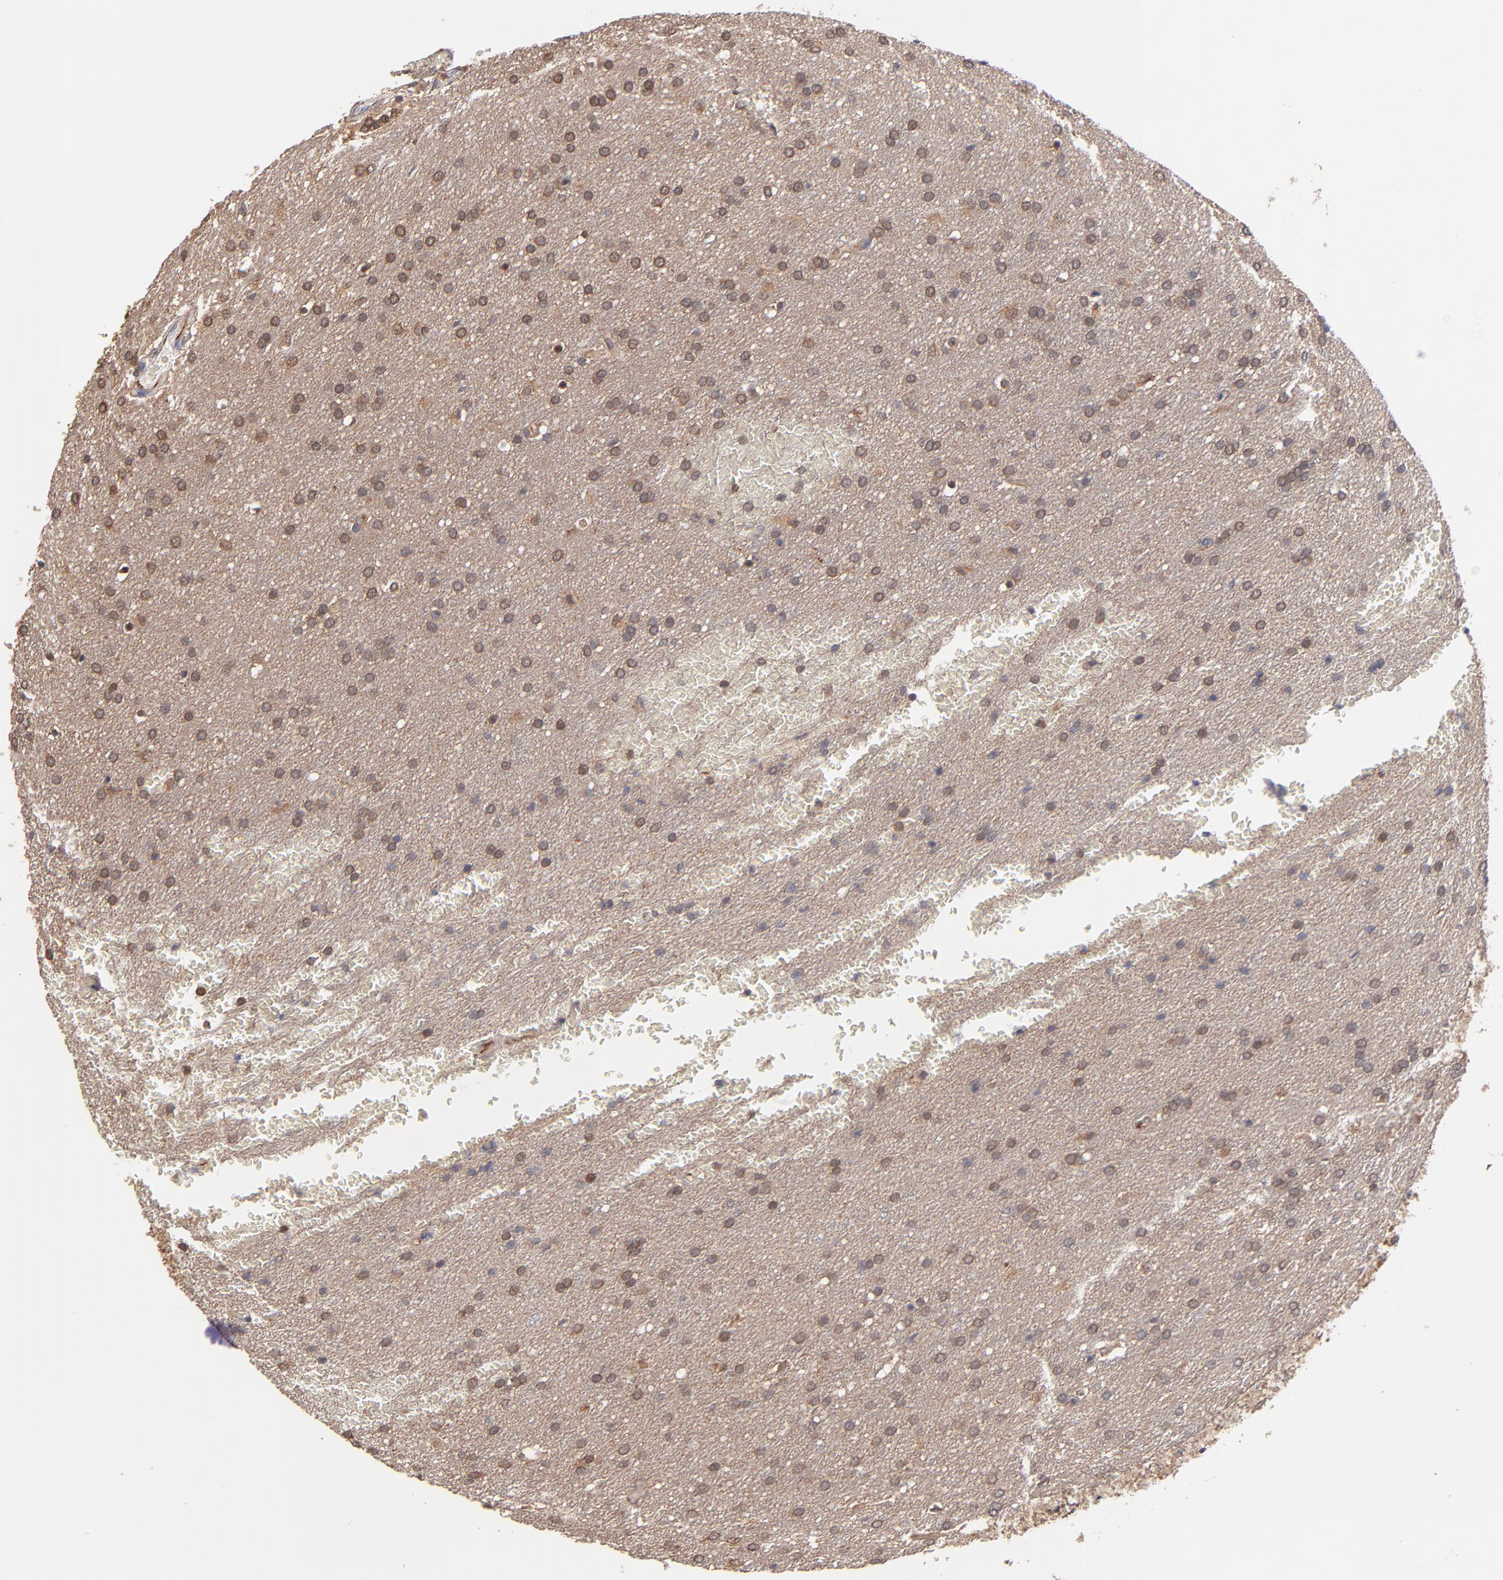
{"staining": {"intensity": "moderate", "quantity": ">75%", "location": "cytoplasmic/membranous"}, "tissue": "glioma", "cell_type": "Tumor cells", "image_type": "cancer", "snomed": [{"axis": "morphology", "description": "Glioma, malignant, Low grade"}, {"axis": "topography", "description": "Brain"}], "caption": "Immunohistochemical staining of human malignant low-grade glioma demonstrates medium levels of moderate cytoplasmic/membranous expression in approximately >75% of tumor cells.", "gene": "GMFG", "patient": {"sex": "female", "age": 32}}